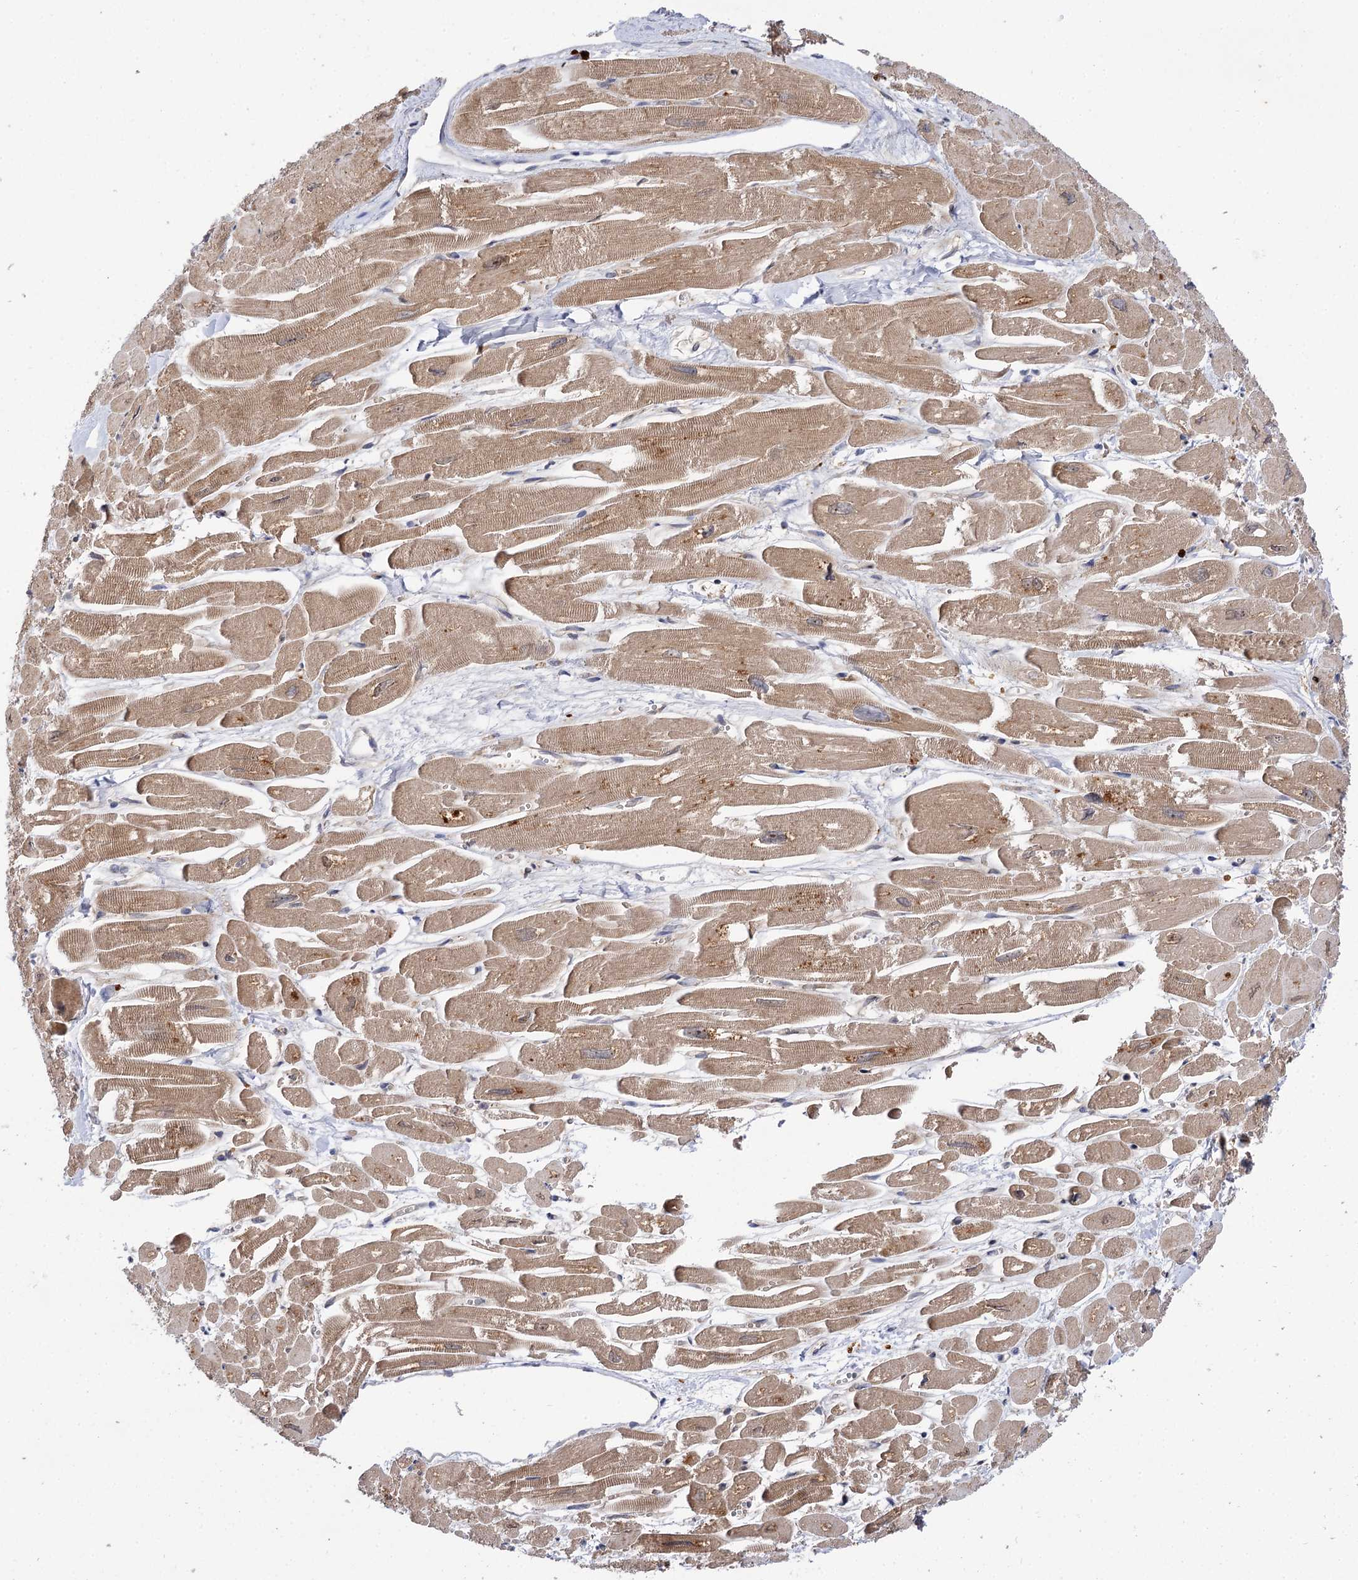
{"staining": {"intensity": "weak", "quantity": ">75%", "location": "cytoplasmic/membranous"}, "tissue": "heart muscle", "cell_type": "Cardiomyocytes", "image_type": "normal", "snomed": [{"axis": "morphology", "description": "Normal tissue, NOS"}, {"axis": "topography", "description": "Heart"}], "caption": "Brown immunohistochemical staining in unremarkable heart muscle displays weak cytoplasmic/membranous expression in approximately >75% of cardiomyocytes. (DAB (3,3'-diaminobenzidine) = brown stain, brightfield microscopy at high magnification).", "gene": "PATL1", "patient": {"sex": "male", "age": 54}}